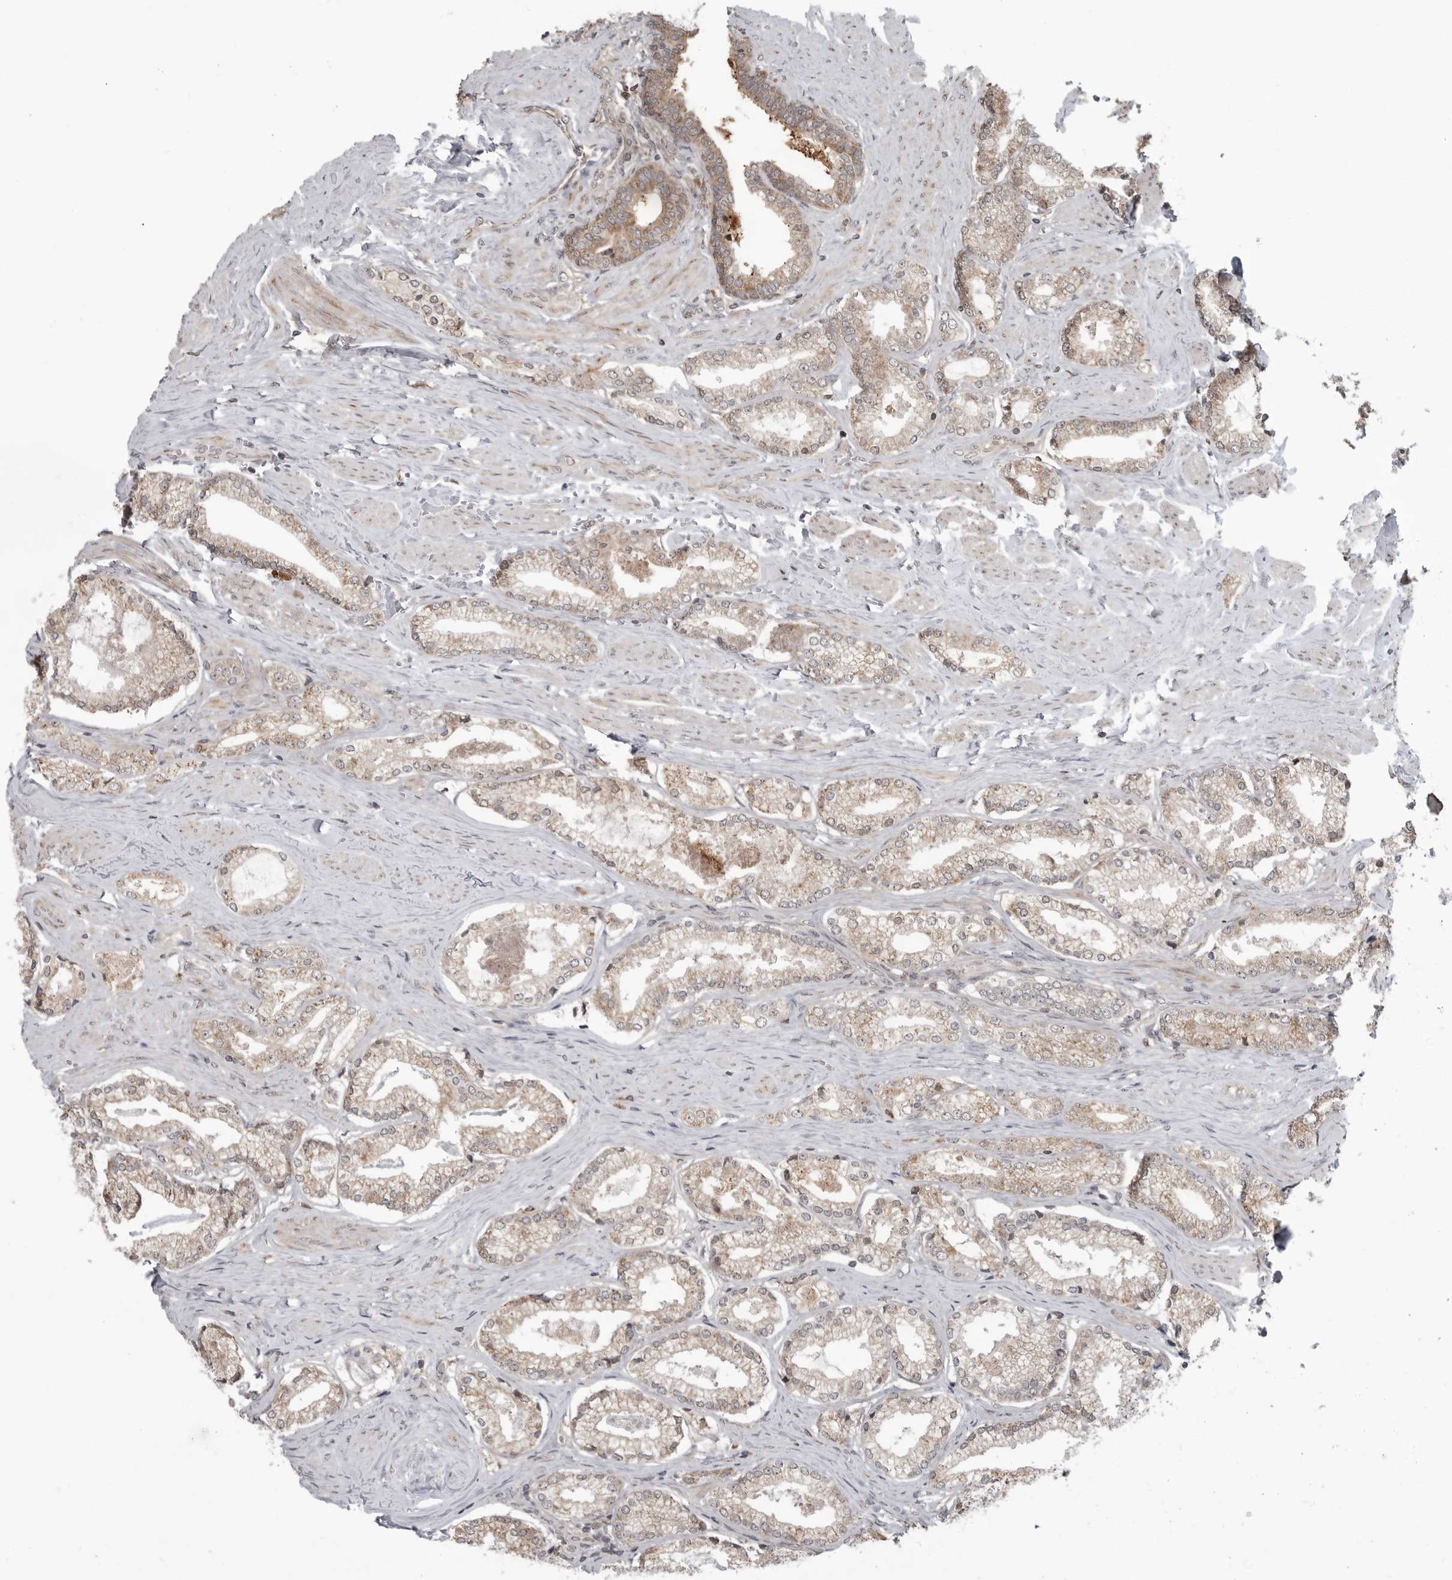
{"staining": {"intensity": "moderate", "quantity": ">75%", "location": "cytoplasmic/membranous"}, "tissue": "prostate cancer", "cell_type": "Tumor cells", "image_type": "cancer", "snomed": [{"axis": "morphology", "description": "Adenocarcinoma, Low grade"}, {"axis": "topography", "description": "Prostate"}], "caption": "Adenocarcinoma (low-grade) (prostate) stained with DAB IHC displays medium levels of moderate cytoplasmic/membranous positivity in approximately >75% of tumor cells. Ihc stains the protein of interest in brown and the nuclei are stained blue.", "gene": "FAAP100", "patient": {"sex": "male", "age": 71}}